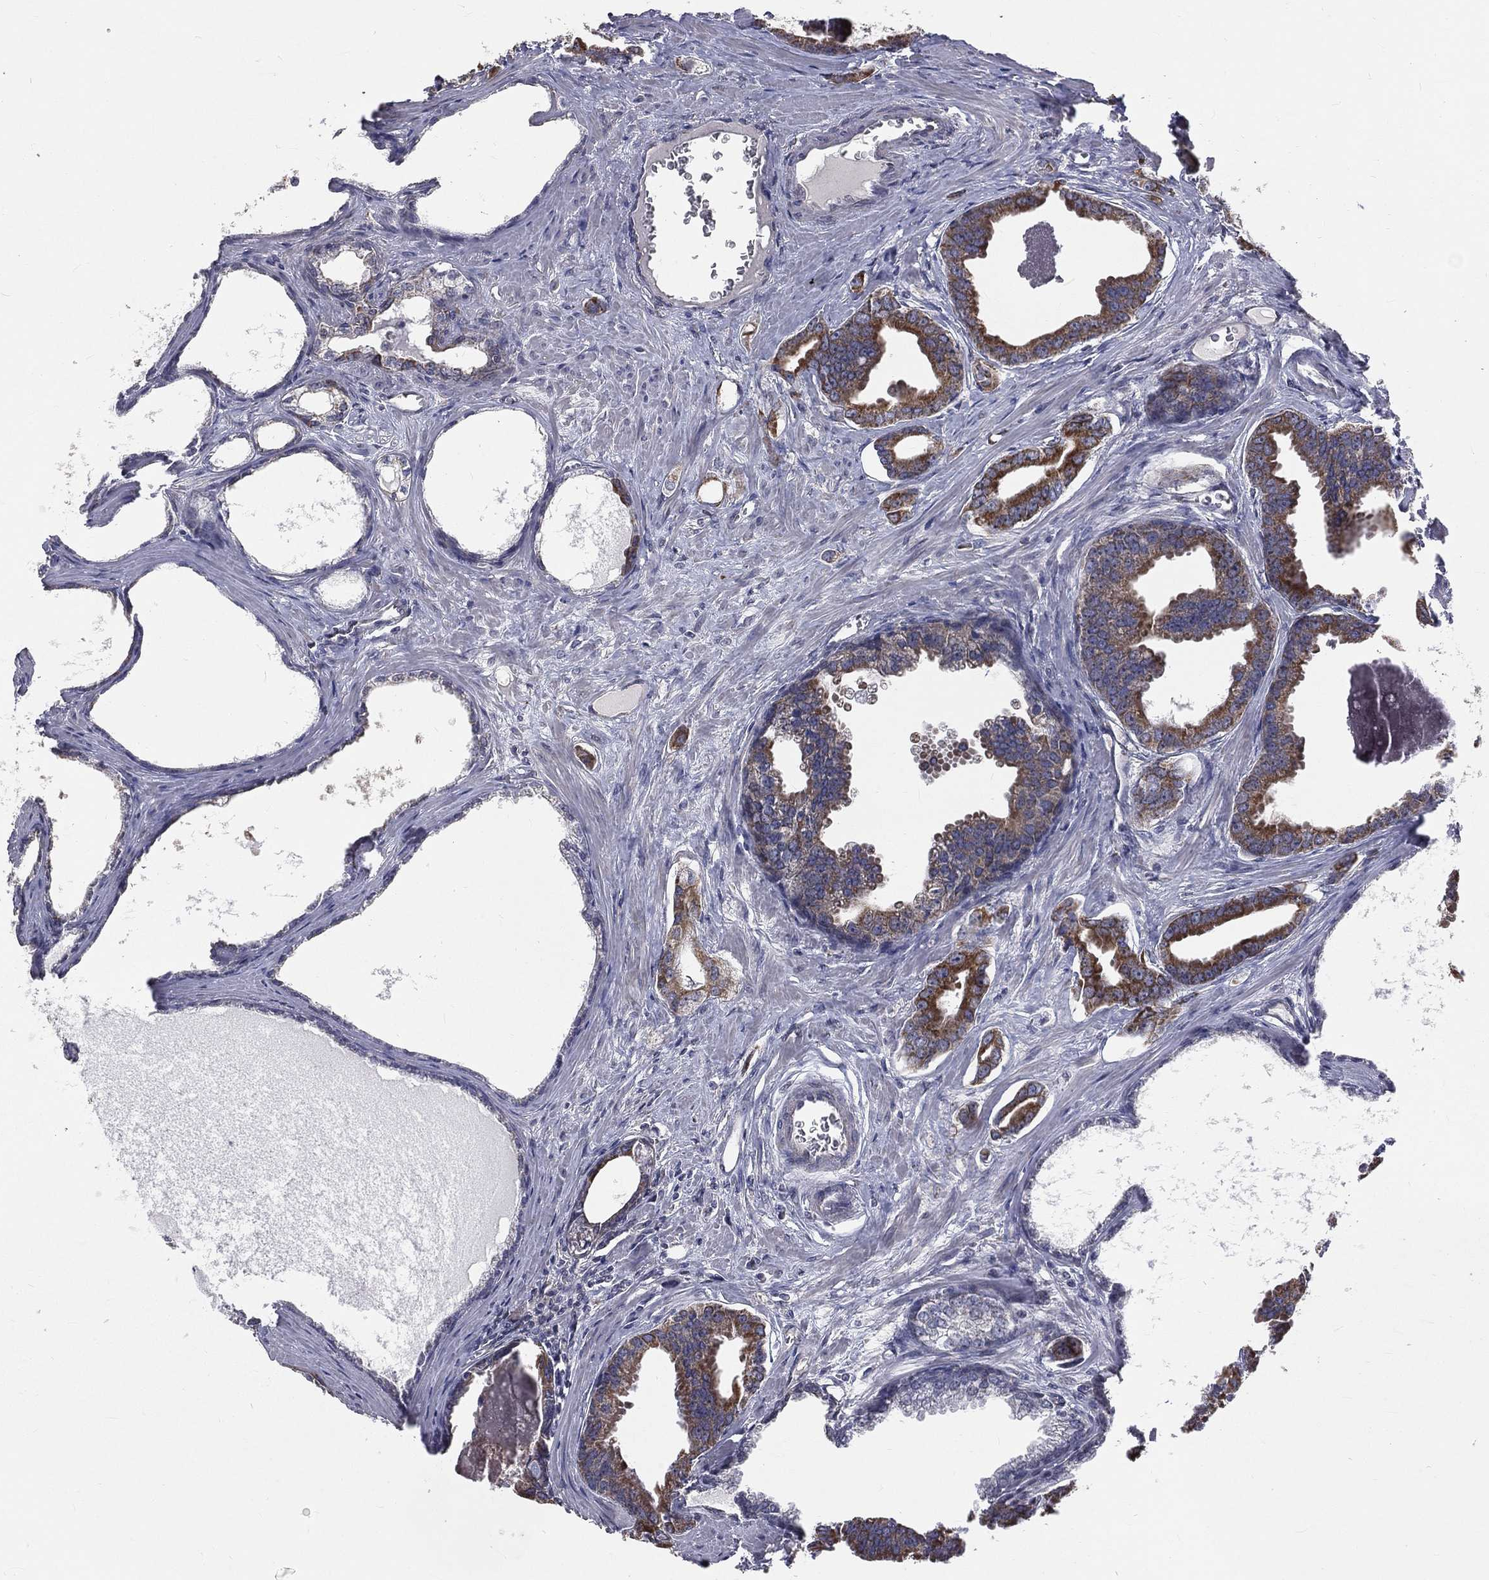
{"staining": {"intensity": "moderate", "quantity": "25%-75%", "location": "cytoplasmic/membranous"}, "tissue": "prostate cancer", "cell_type": "Tumor cells", "image_type": "cancer", "snomed": [{"axis": "morphology", "description": "Adenocarcinoma, NOS"}, {"axis": "topography", "description": "Prostate"}], "caption": "This image demonstrates IHC staining of human prostate adenocarcinoma, with medium moderate cytoplasmic/membranous expression in about 25%-75% of tumor cells.", "gene": "MRPL46", "patient": {"sex": "male", "age": 66}}